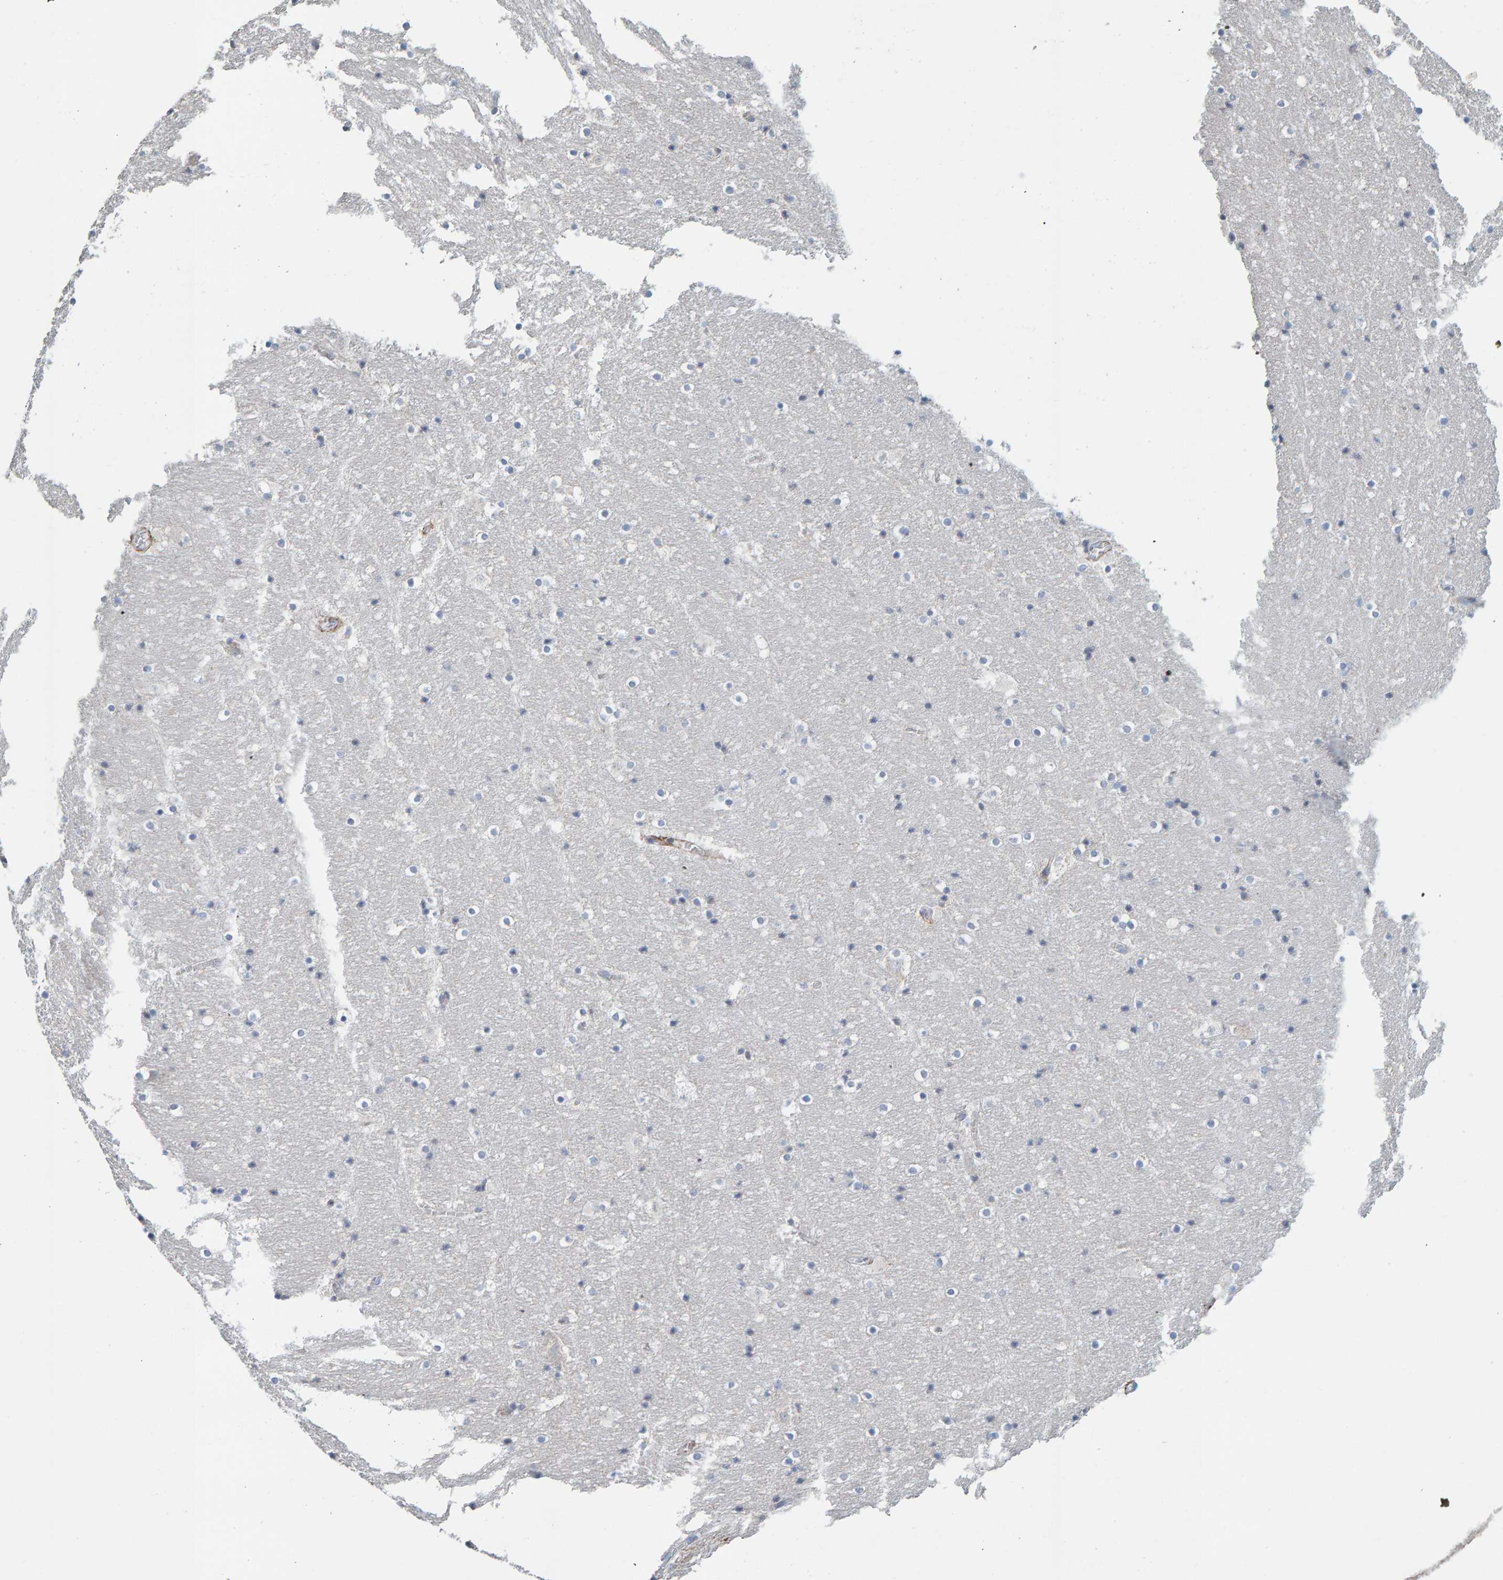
{"staining": {"intensity": "negative", "quantity": "none", "location": "none"}, "tissue": "hippocampus", "cell_type": "Glial cells", "image_type": "normal", "snomed": [{"axis": "morphology", "description": "Normal tissue, NOS"}, {"axis": "topography", "description": "Hippocampus"}], "caption": "Protein analysis of normal hippocampus exhibits no significant staining in glial cells. (Stains: DAB (3,3'-diaminobenzidine) immunohistochemistry with hematoxylin counter stain, Microscopy: brightfield microscopy at high magnification).", "gene": "RGP1", "patient": {"sex": "male", "age": 45}}